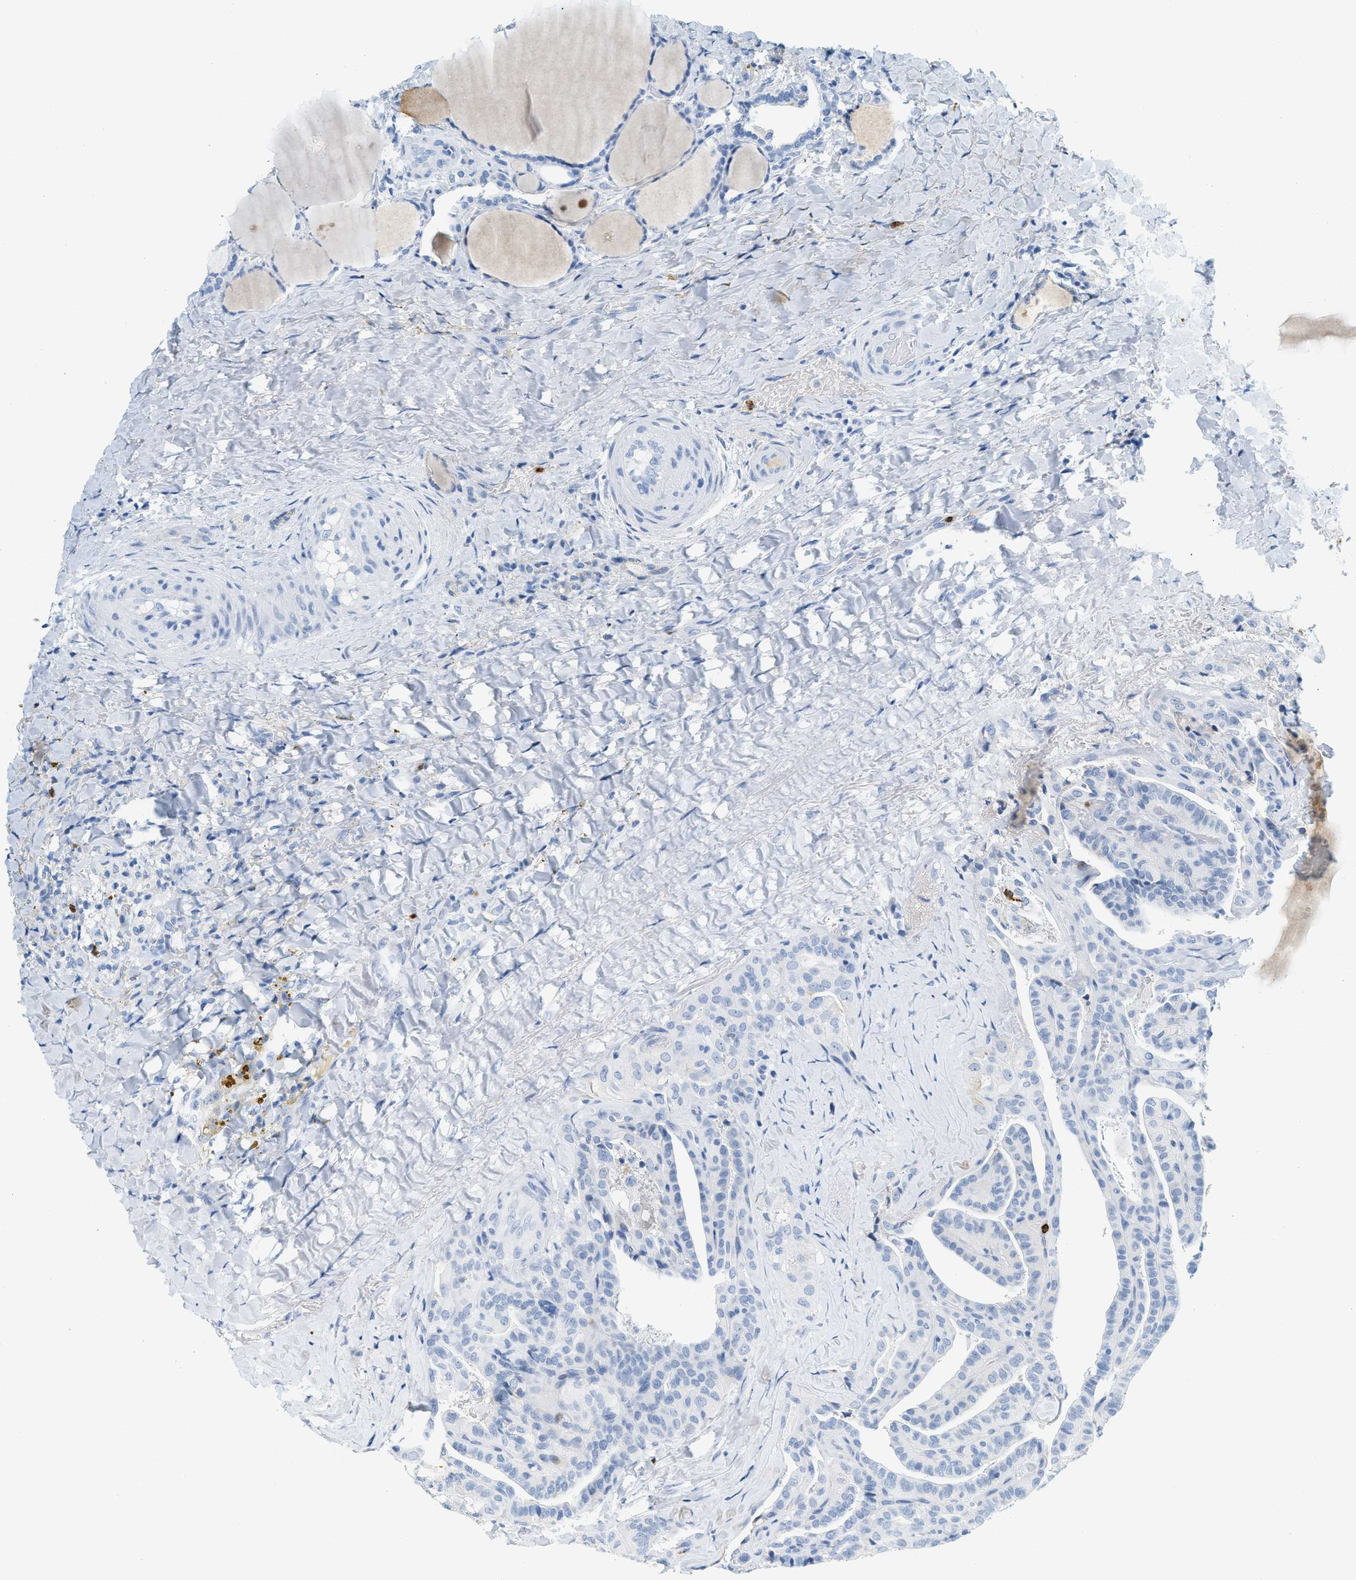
{"staining": {"intensity": "negative", "quantity": "none", "location": "none"}, "tissue": "thyroid cancer", "cell_type": "Tumor cells", "image_type": "cancer", "snomed": [{"axis": "morphology", "description": "Papillary adenocarcinoma, NOS"}, {"axis": "topography", "description": "Thyroid gland"}], "caption": "The IHC histopathology image has no significant expression in tumor cells of papillary adenocarcinoma (thyroid) tissue.", "gene": "LCN2", "patient": {"sex": "male", "age": 77}}